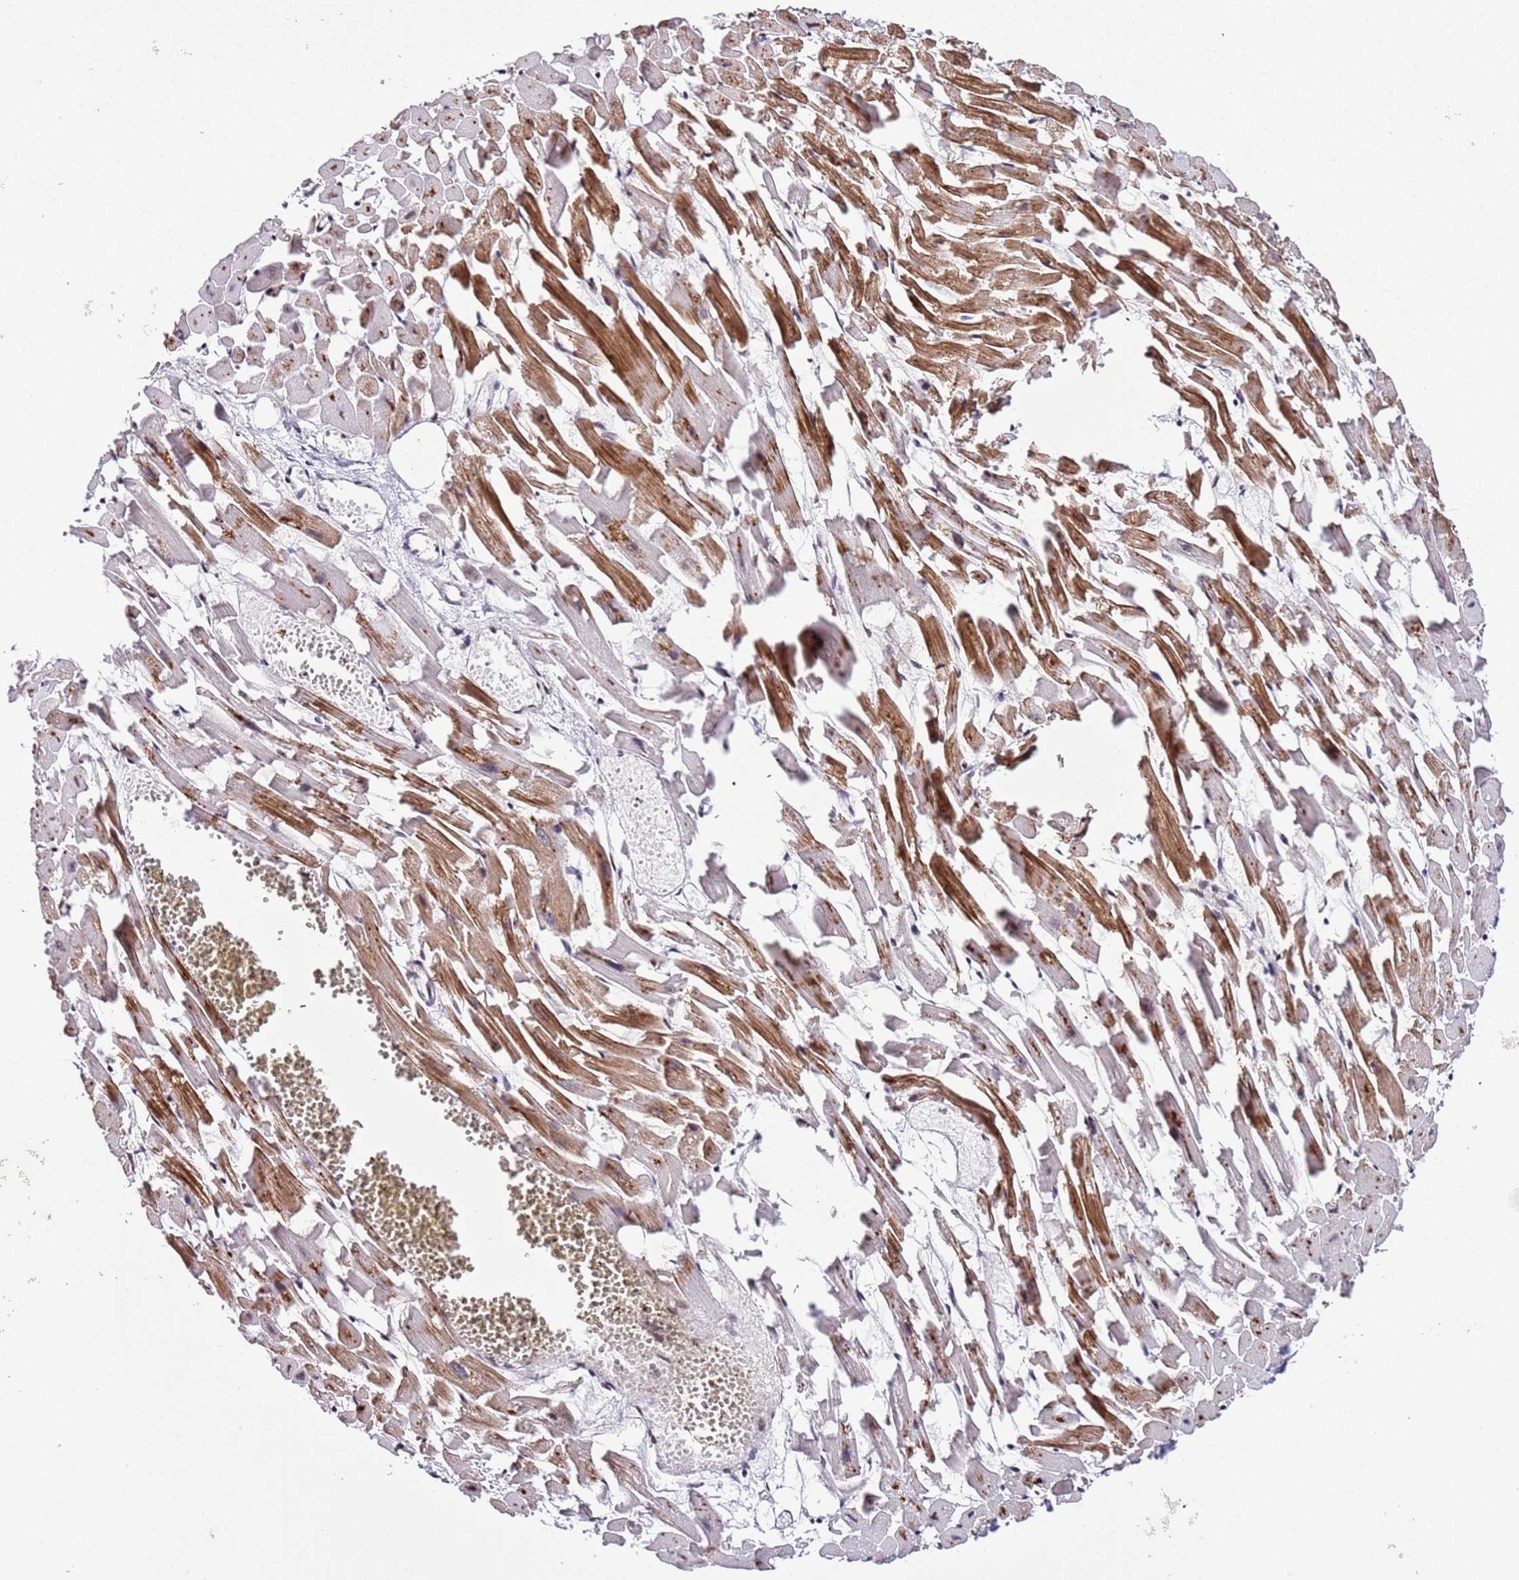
{"staining": {"intensity": "strong", "quantity": ">75%", "location": "cytoplasmic/membranous,nuclear"}, "tissue": "heart muscle", "cell_type": "Cardiomyocytes", "image_type": "normal", "snomed": [{"axis": "morphology", "description": "Normal tissue, NOS"}, {"axis": "topography", "description": "Heart"}], "caption": "DAB (3,3'-diaminobenzidine) immunohistochemical staining of normal human heart muscle exhibits strong cytoplasmic/membranous,nuclear protein expression in about >75% of cardiomyocytes. The staining is performed using DAB (3,3'-diaminobenzidine) brown chromogen to label protein expression. The nuclei are counter-stained blue using hematoxylin.", "gene": "C6orf226", "patient": {"sex": "female", "age": 64}}